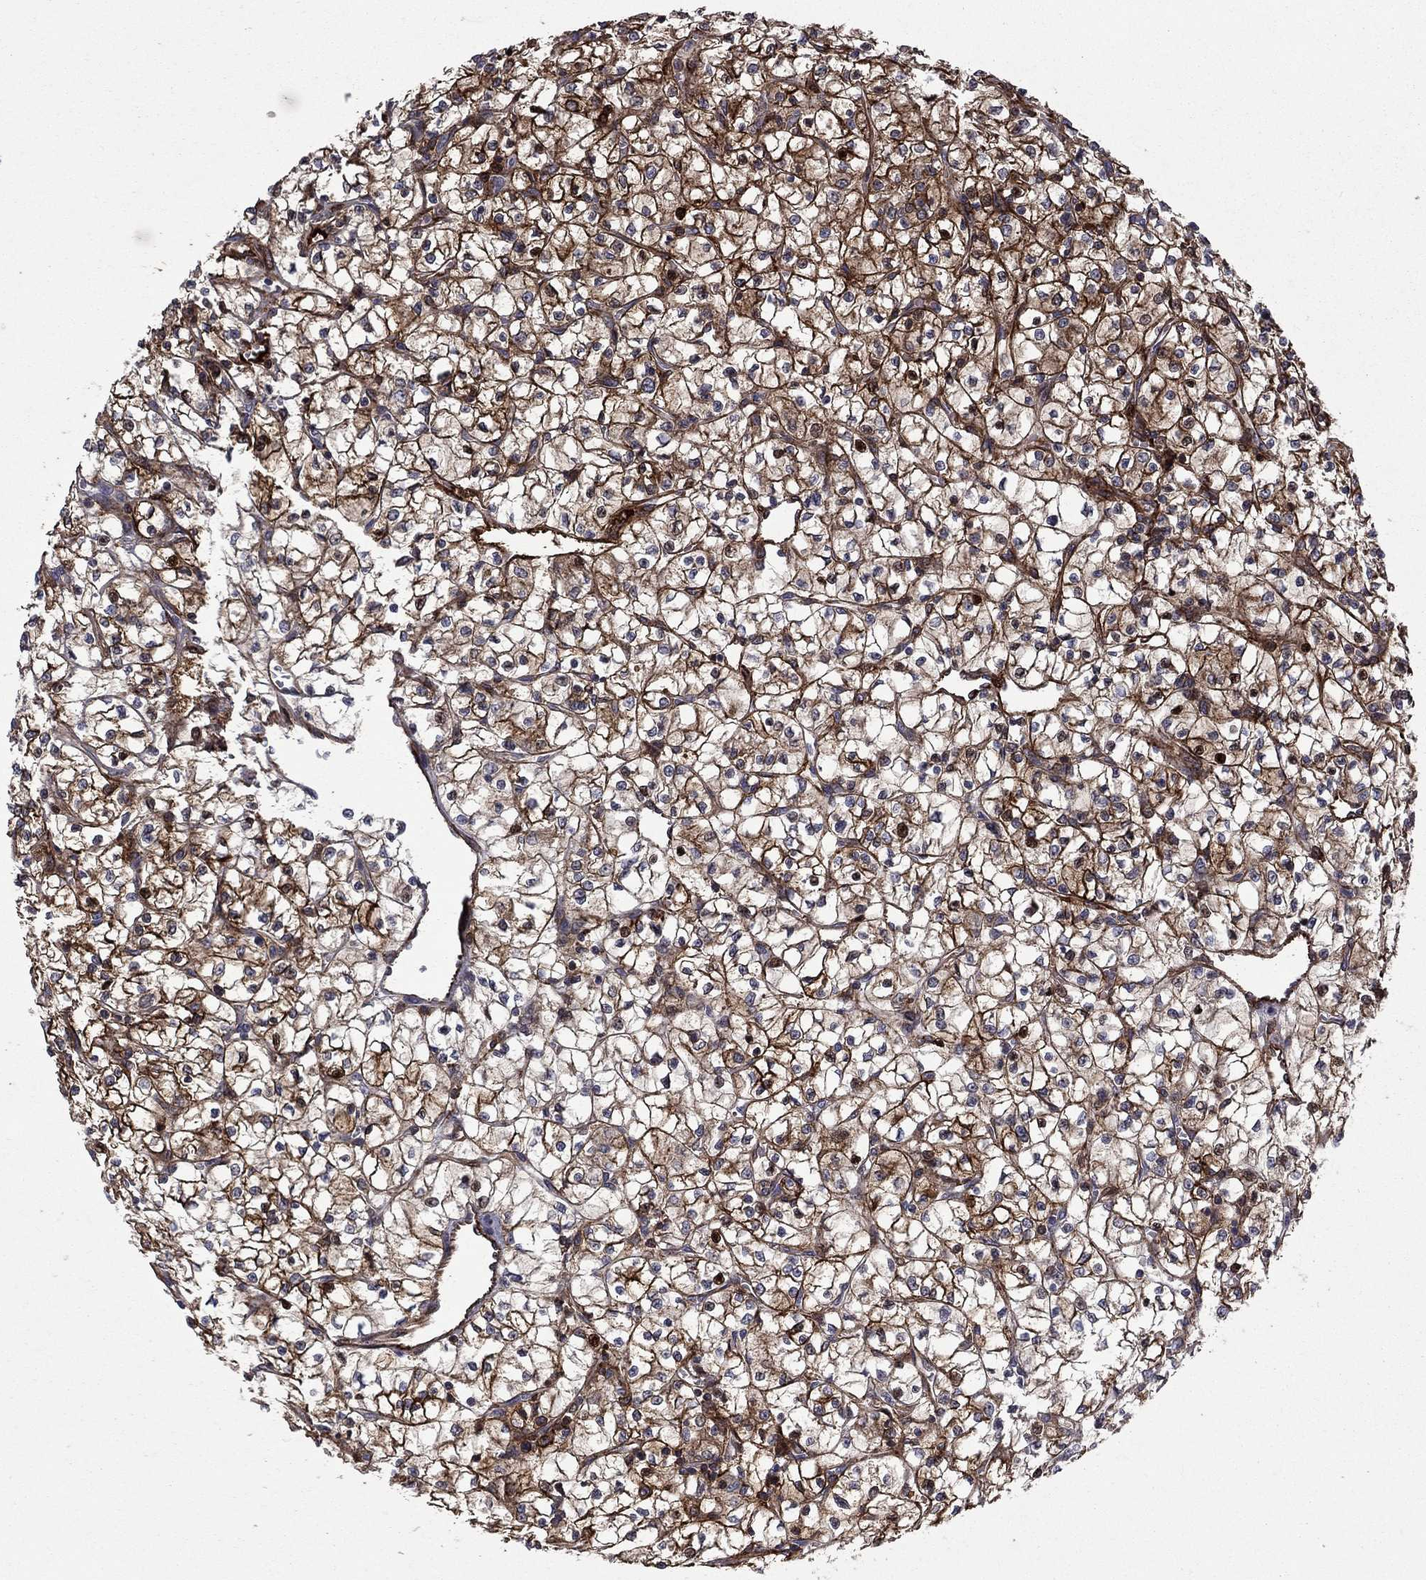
{"staining": {"intensity": "strong", "quantity": ">75%", "location": "cytoplasmic/membranous"}, "tissue": "renal cancer", "cell_type": "Tumor cells", "image_type": "cancer", "snomed": [{"axis": "morphology", "description": "Adenocarcinoma, NOS"}, {"axis": "topography", "description": "Kidney"}], "caption": "Immunohistochemical staining of renal cancer (adenocarcinoma) exhibits strong cytoplasmic/membranous protein expression in approximately >75% of tumor cells.", "gene": "HDAC4", "patient": {"sex": "female", "age": 64}}